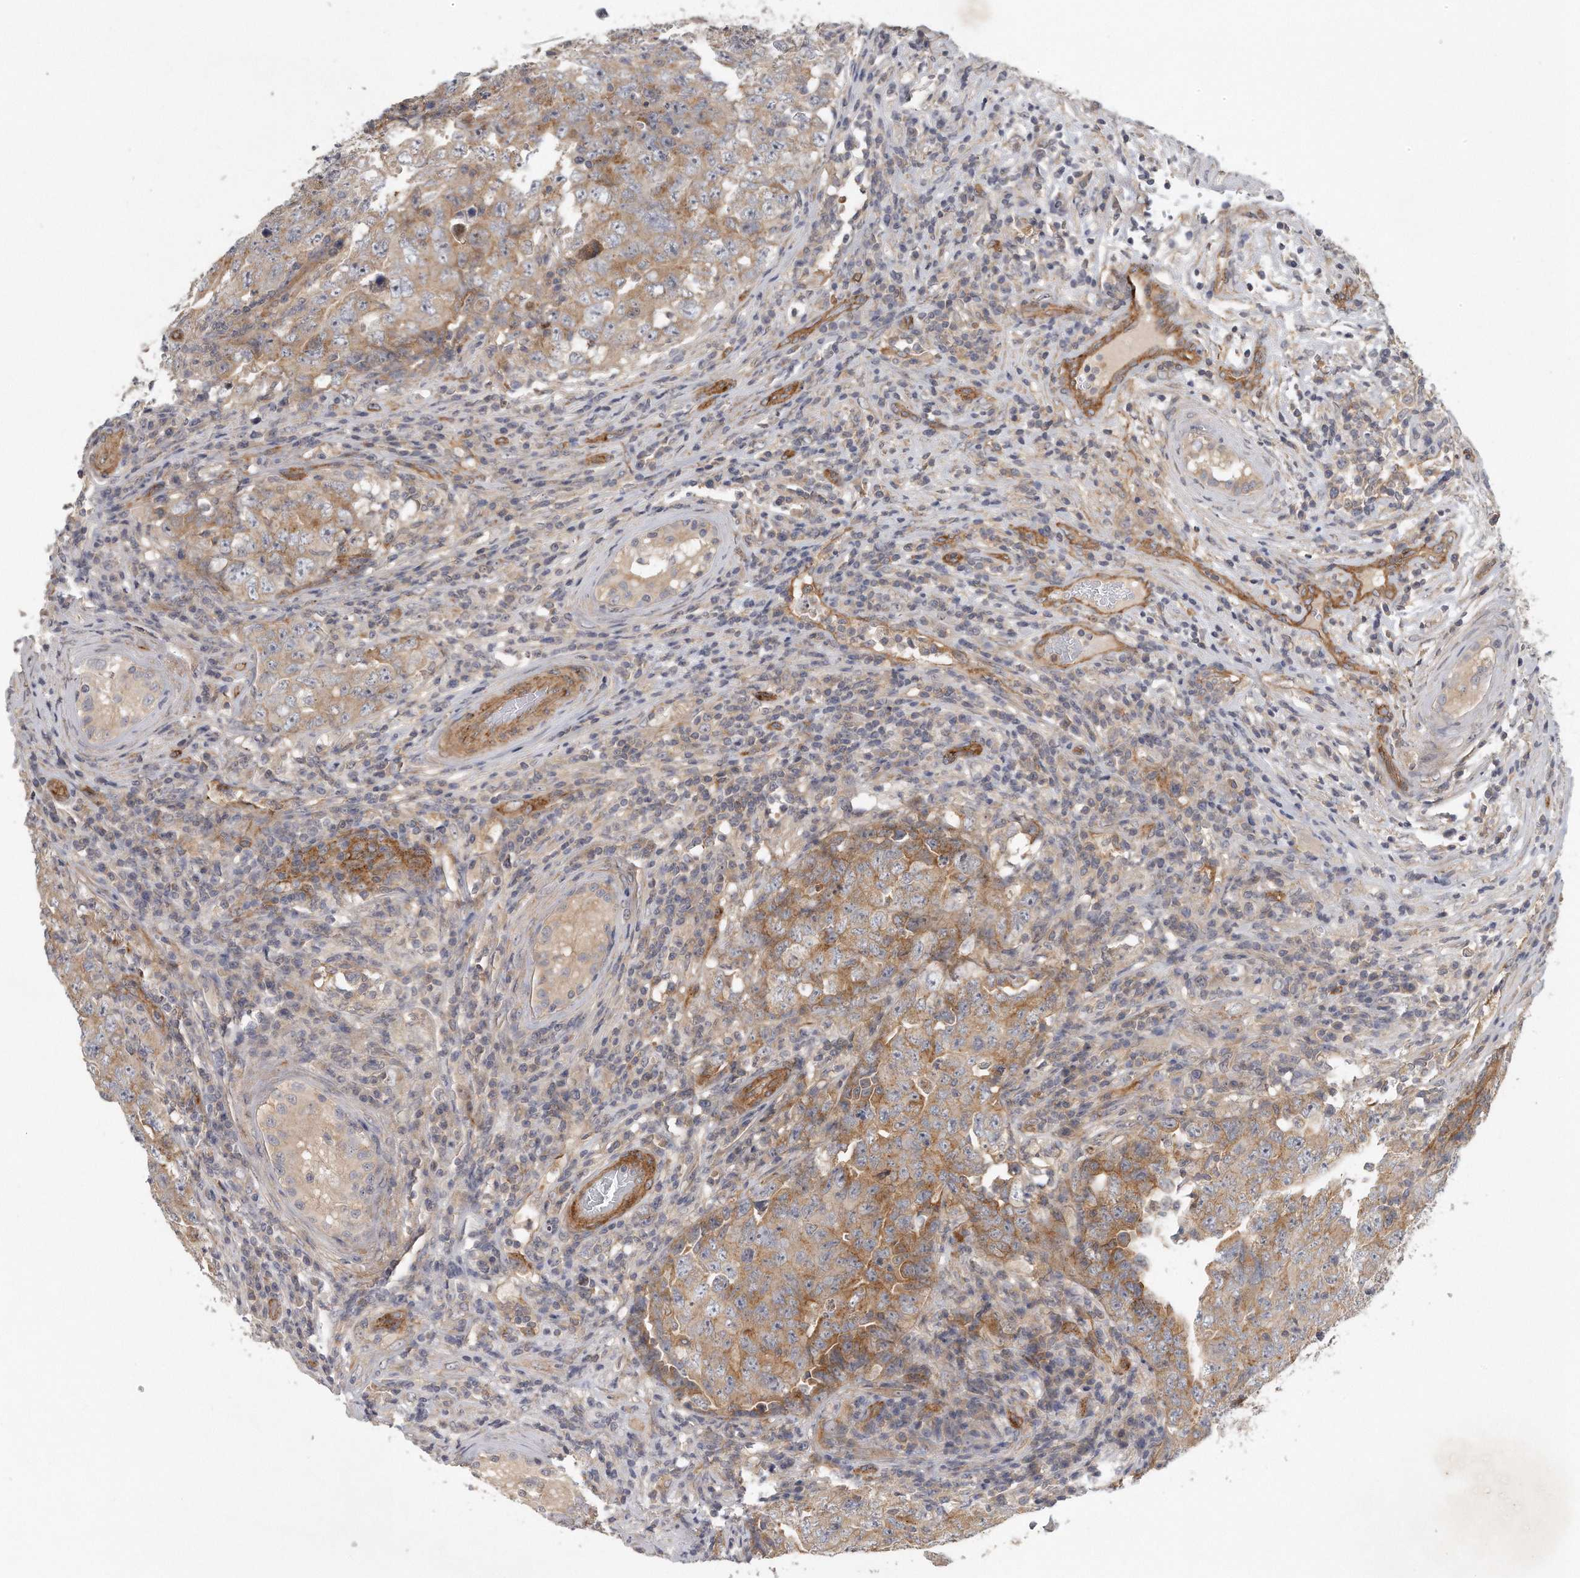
{"staining": {"intensity": "moderate", "quantity": ">75%", "location": "cytoplasmic/membranous"}, "tissue": "testis cancer", "cell_type": "Tumor cells", "image_type": "cancer", "snomed": [{"axis": "morphology", "description": "Carcinoma, Embryonal, NOS"}, {"axis": "topography", "description": "Testis"}], "caption": "Tumor cells reveal medium levels of moderate cytoplasmic/membranous expression in approximately >75% of cells in embryonal carcinoma (testis). The protein is shown in brown color, while the nuclei are stained blue.", "gene": "MTERF4", "patient": {"sex": "male", "age": 26}}